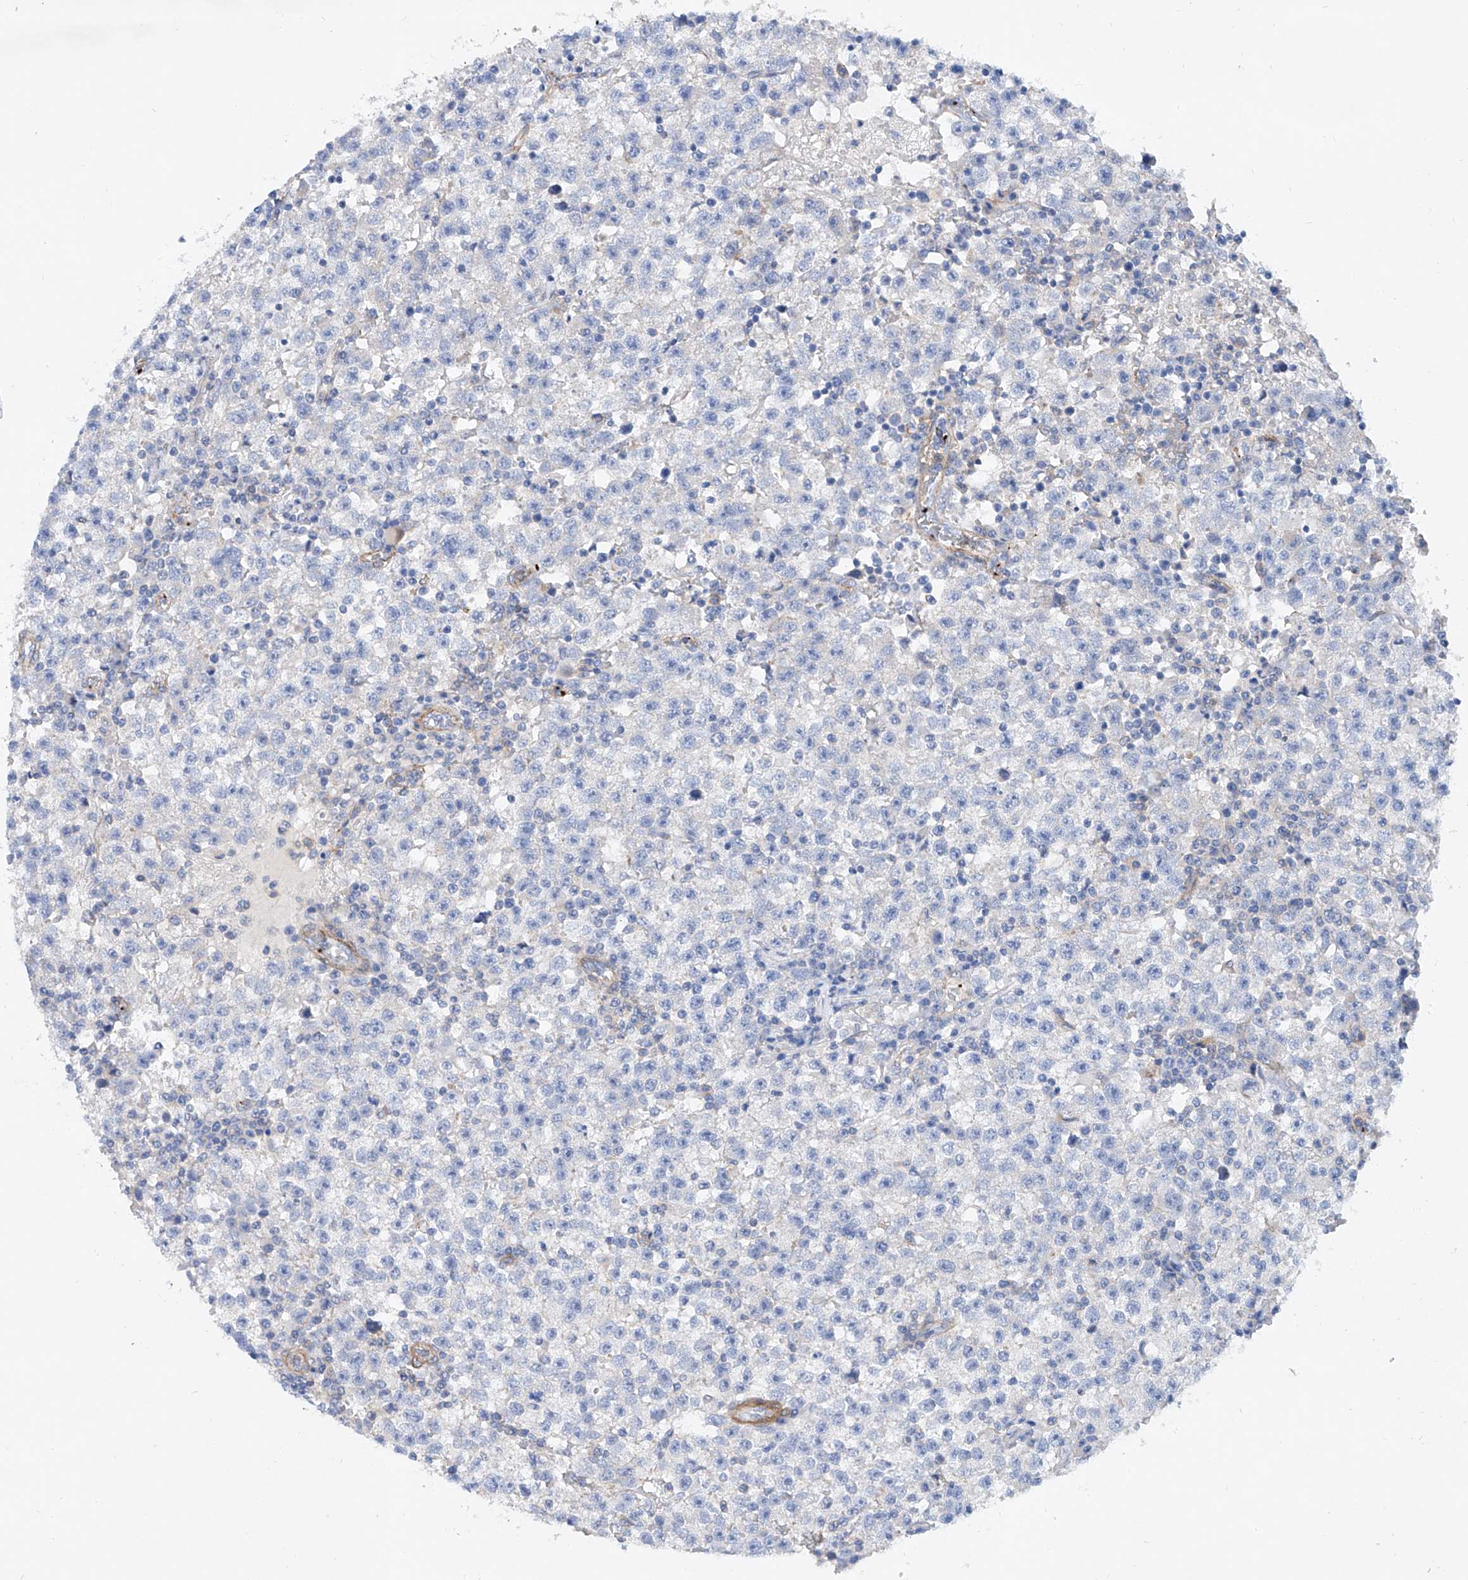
{"staining": {"intensity": "negative", "quantity": "none", "location": "none"}, "tissue": "testis cancer", "cell_type": "Tumor cells", "image_type": "cancer", "snomed": [{"axis": "morphology", "description": "Seminoma, NOS"}, {"axis": "topography", "description": "Testis"}], "caption": "The immunohistochemistry (IHC) histopathology image has no significant positivity in tumor cells of seminoma (testis) tissue.", "gene": "TAS2R60", "patient": {"sex": "male", "age": 22}}